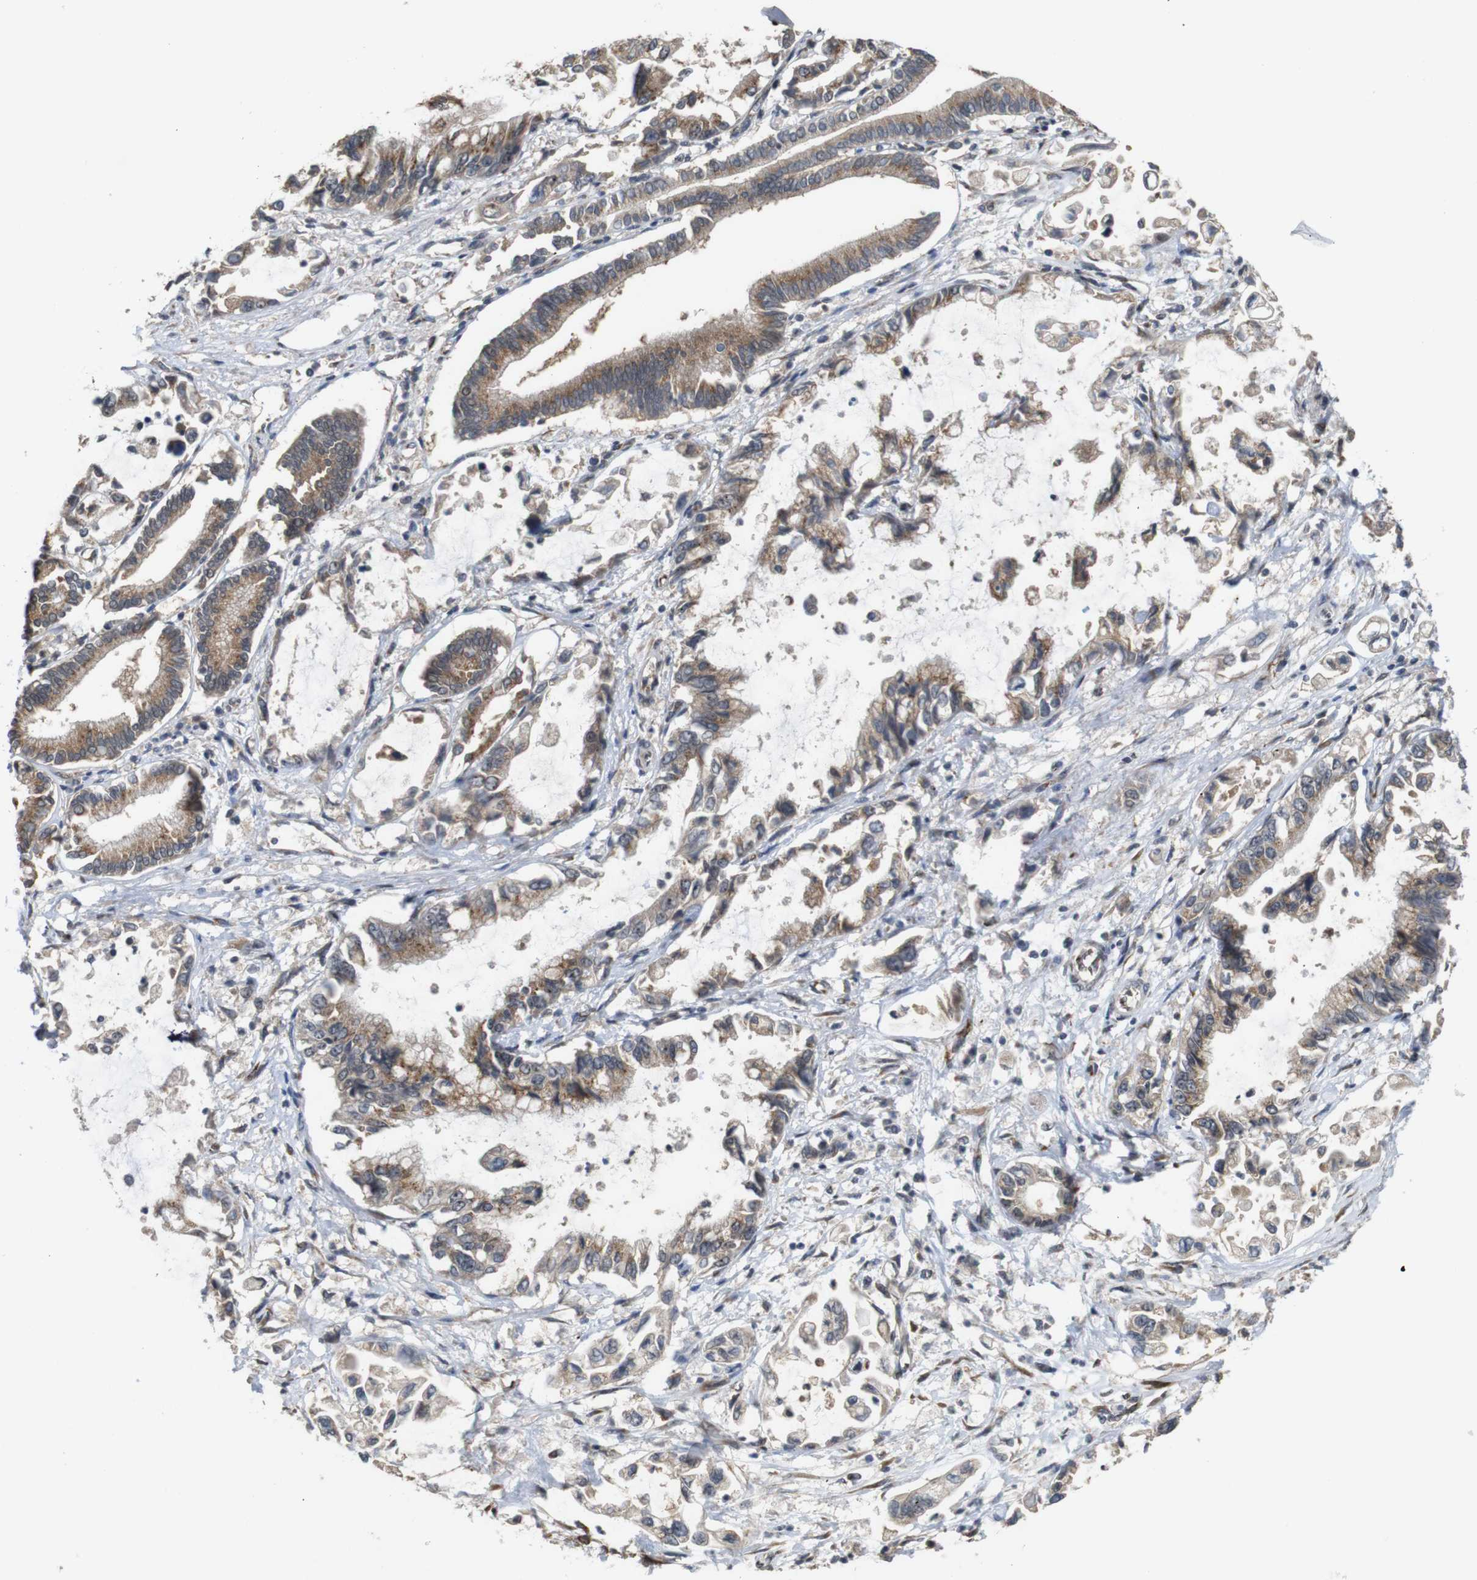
{"staining": {"intensity": "moderate", "quantity": ">75%", "location": "cytoplasmic/membranous"}, "tissue": "pancreatic cancer", "cell_type": "Tumor cells", "image_type": "cancer", "snomed": [{"axis": "morphology", "description": "Adenocarcinoma, NOS"}, {"axis": "topography", "description": "Pancreas"}], "caption": "There is medium levels of moderate cytoplasmic/membranous positivity in tumor cells of adenocarcinoma (pancreatic), as demonstrated by immunohistochemical staining (brown color).", "gene": "EFCAB14", "patient": {"sex": "male", "age": 56}}